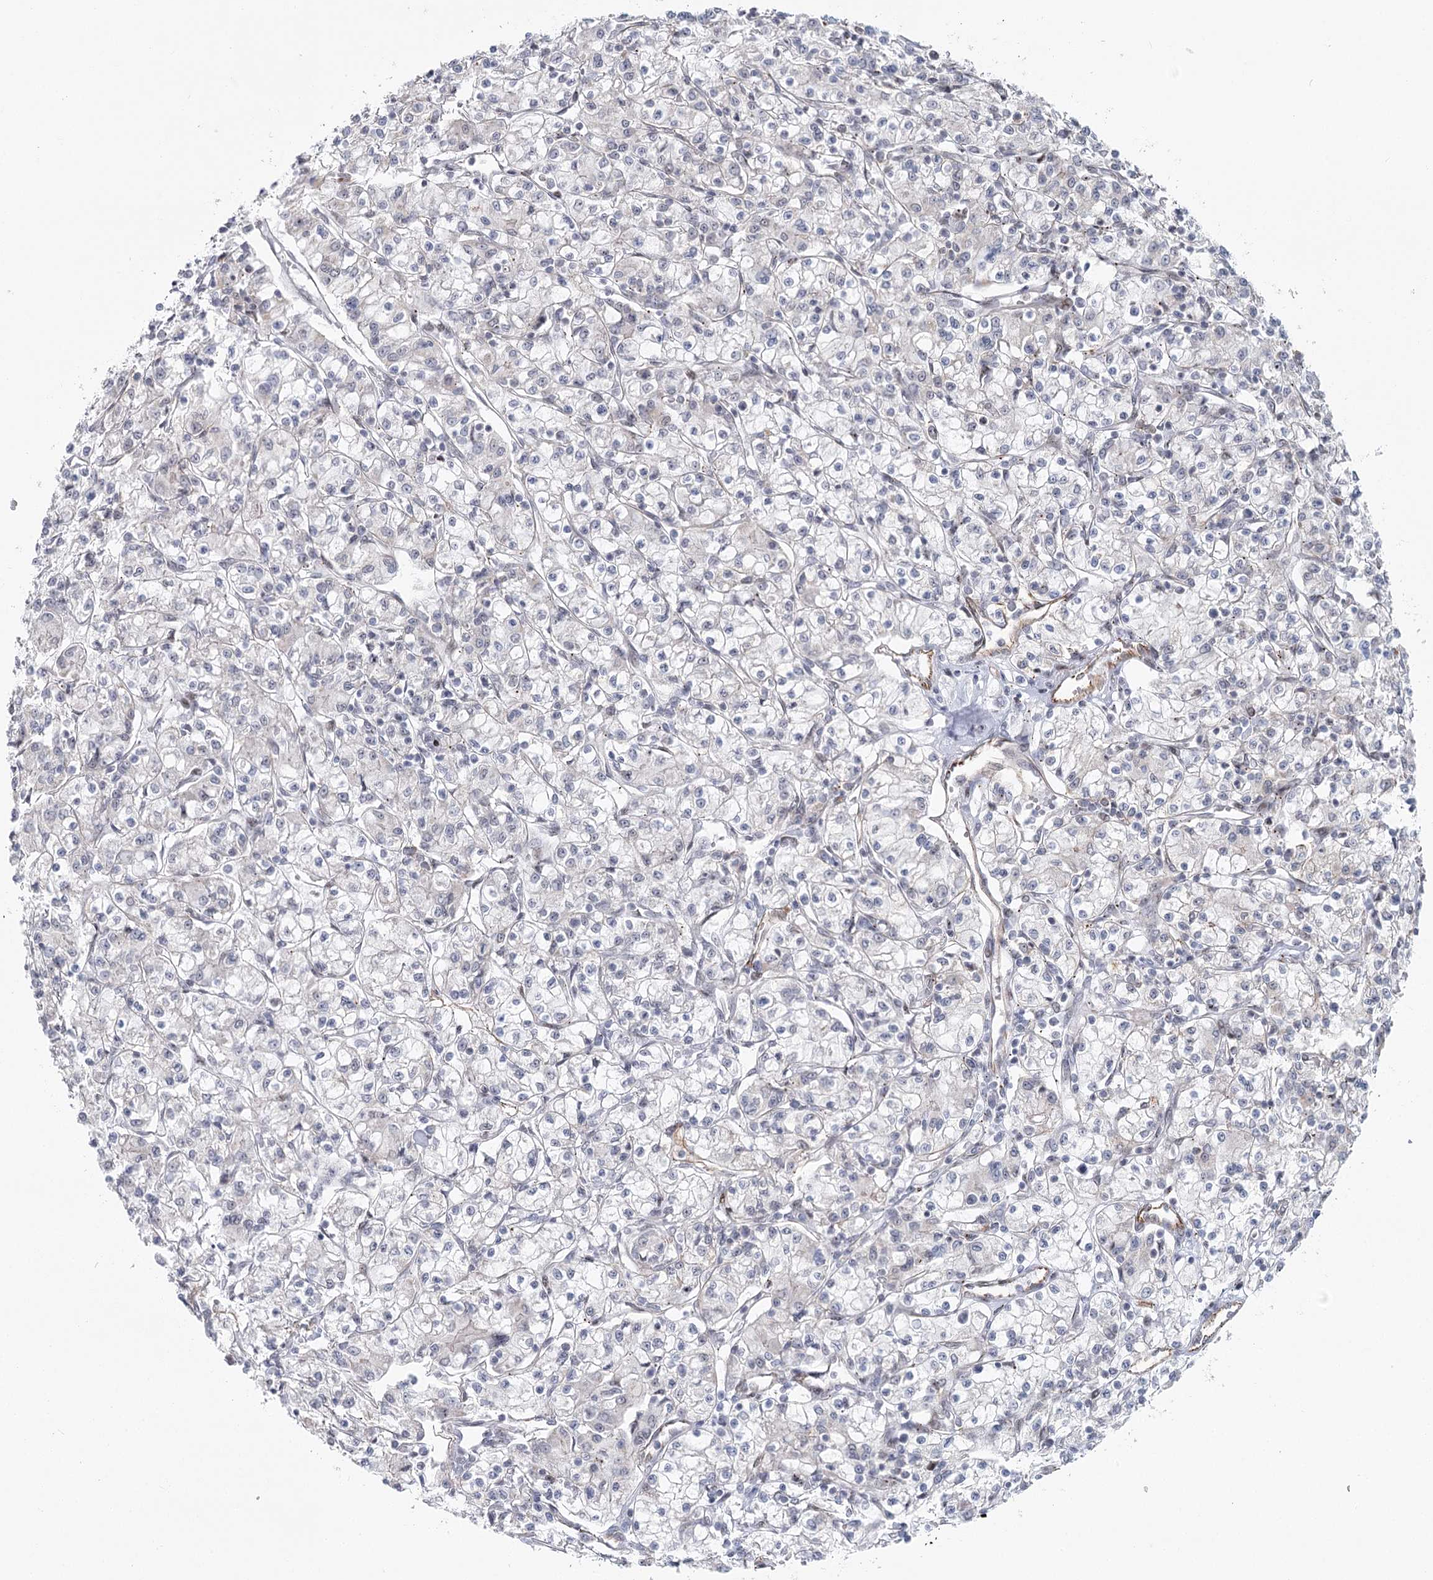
{"staining": {"intensity": "negative", "quantity": "none", "location": "none"}, "tissue": "renal cancer", "cell_type": "Tumor cells", "image_type": "cancer", "snomed": [{"axis": "morphology", "description": "Adenocarcinoma, NOS"}, {"axis": "topography", "description": "Kidney"}], "caption": "An IHC histopathology image of adenocarcinoma (renal) is shown. There is no staining in tumor cells of adenocarcinoma (renal).", "gene": "ABHD8", "patient": {"sex": "female", "age": 59}}